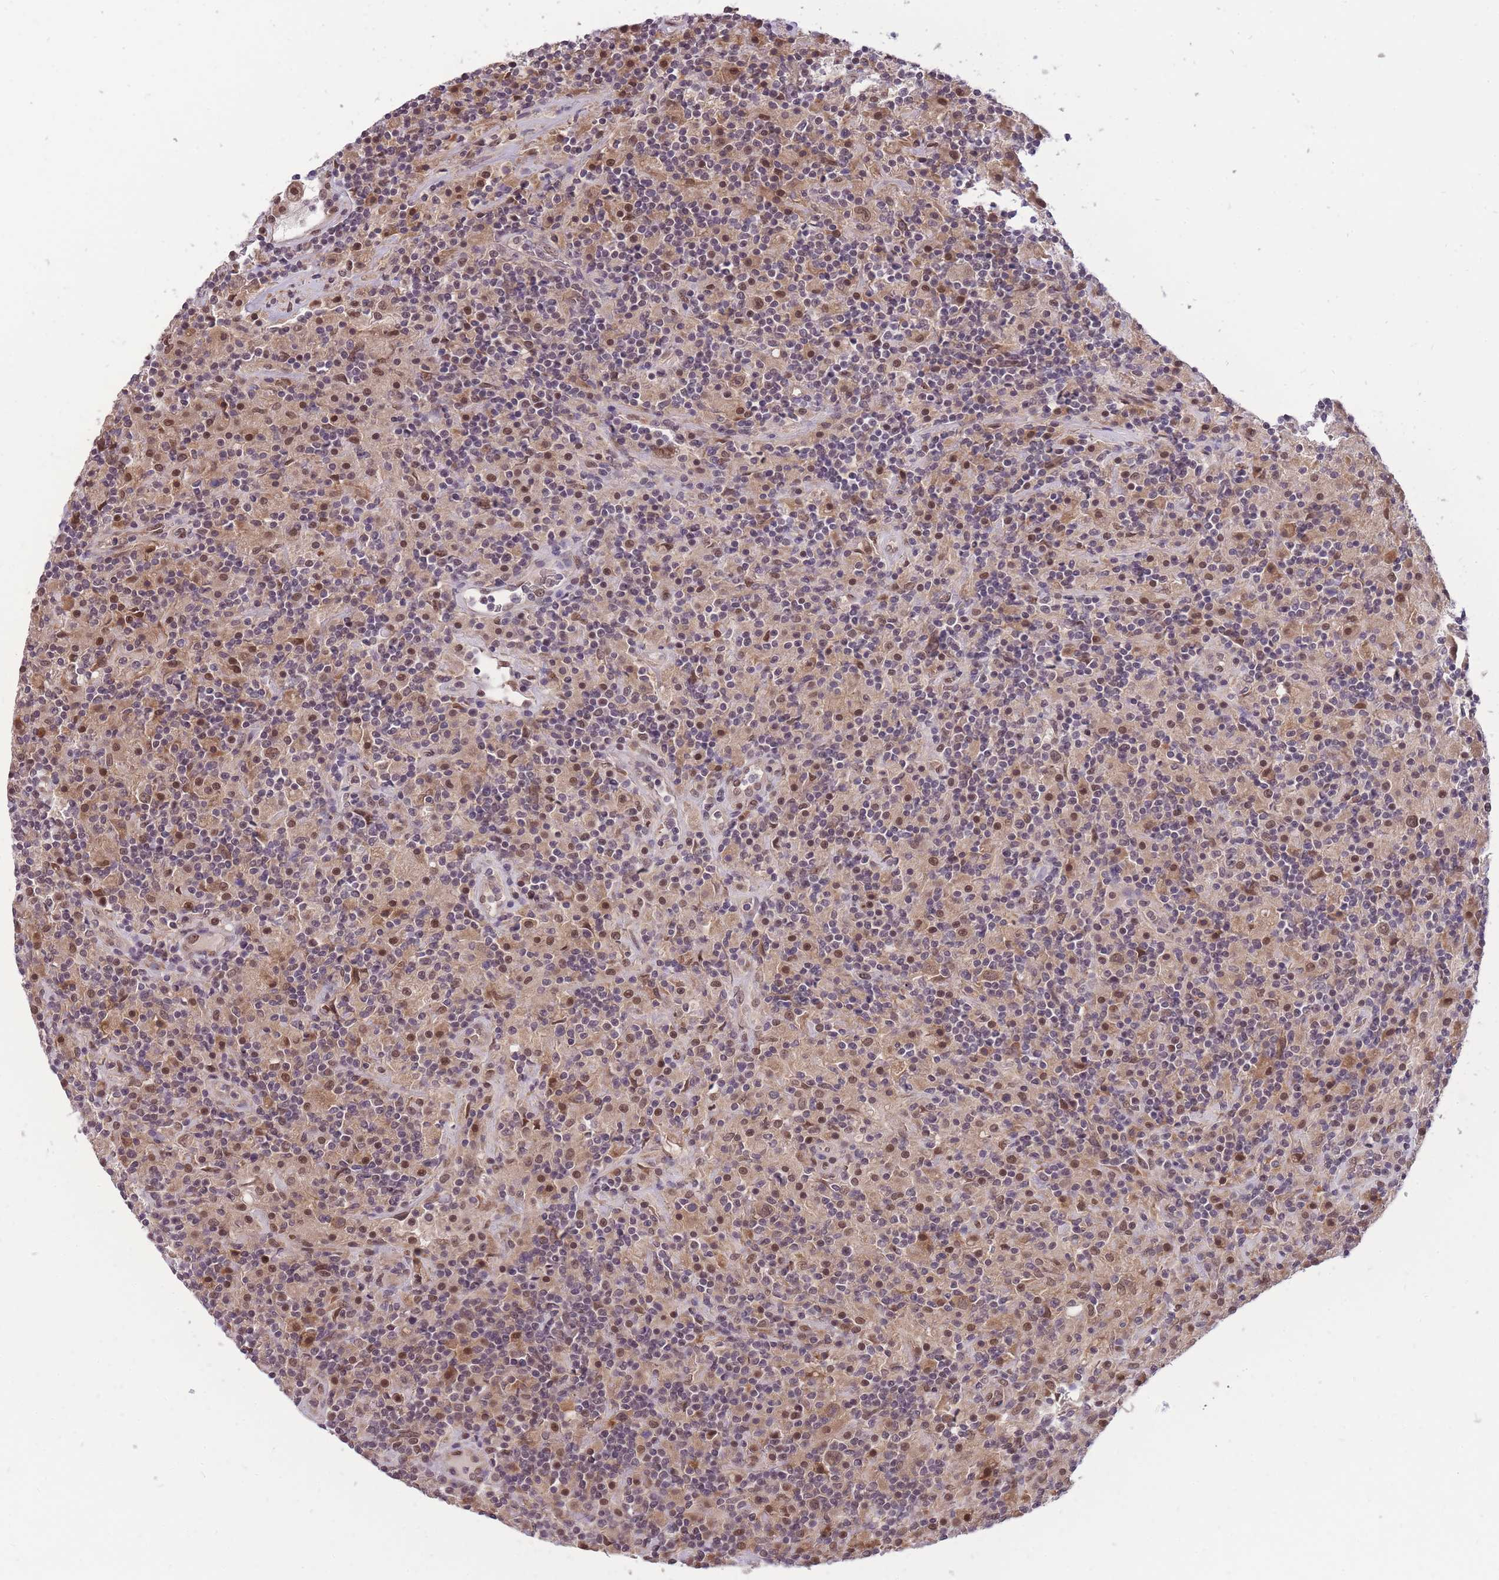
{"staining": {"intensity": "weak", "quantity": ">75%", "location": "cytoplasmic/membranous,nuclear"}, "tissue": "lymphoma", "cell_type": "Tumor cells", "image_type": "cancer", "snomed": [{"axis": "morphology", "description": "Hodgkin's disease, NOS"}, {"axis": "topography", "description": "Lymph node"}], "caption": "The micrograph displays immunohistochemical staining of lymphoma. There is weak cytoplasmic/membranous and nuclear staining is present in about >75% of tumor cells. The protein is shown in brown color, while the nuclei are stained blue.", "gene": "CDIP1", "patient": {"sex": "male", "age": 70}}